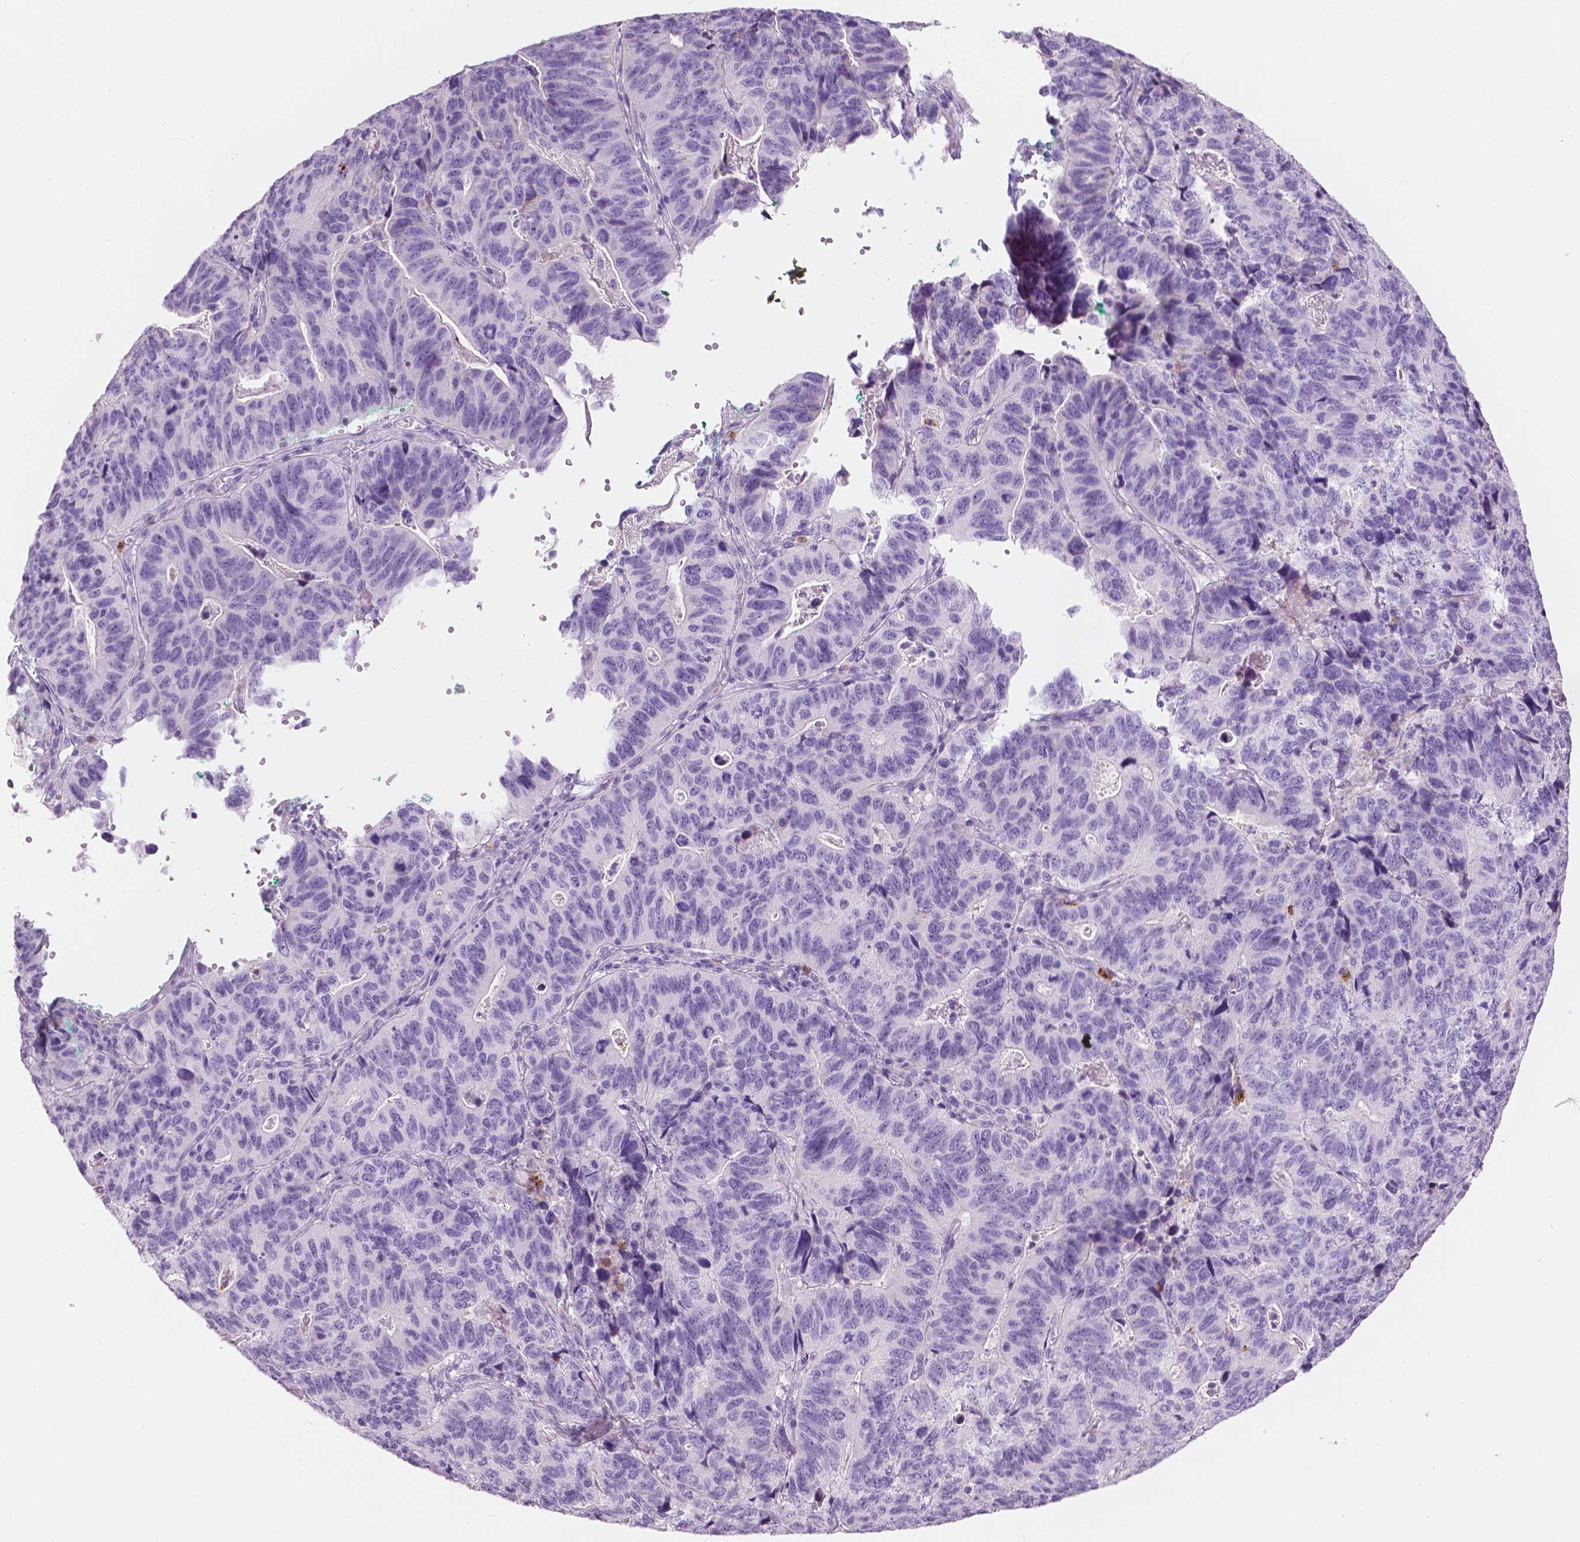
{"staining": {"intensity": "negative", "quantity": "none", "location": "none"}, "tissue": "stomach cancer", "cell_type": "Tumor cells", "image_type": "cancer", "snomed": [{"axis": "morphology", "description": "Adenocarcinoma, NOS"}, {"axis": "topography", "description": "Stomach, upper"}], "caption": "High power microscopy photomicrograph of an immunohistochemistry micrograph of stomach cancer (adenocarcinoma), revealing no significant positivity in tumor cells.", "gene": "CXCR2", "patient": {"sex": "female", "age": 67}}